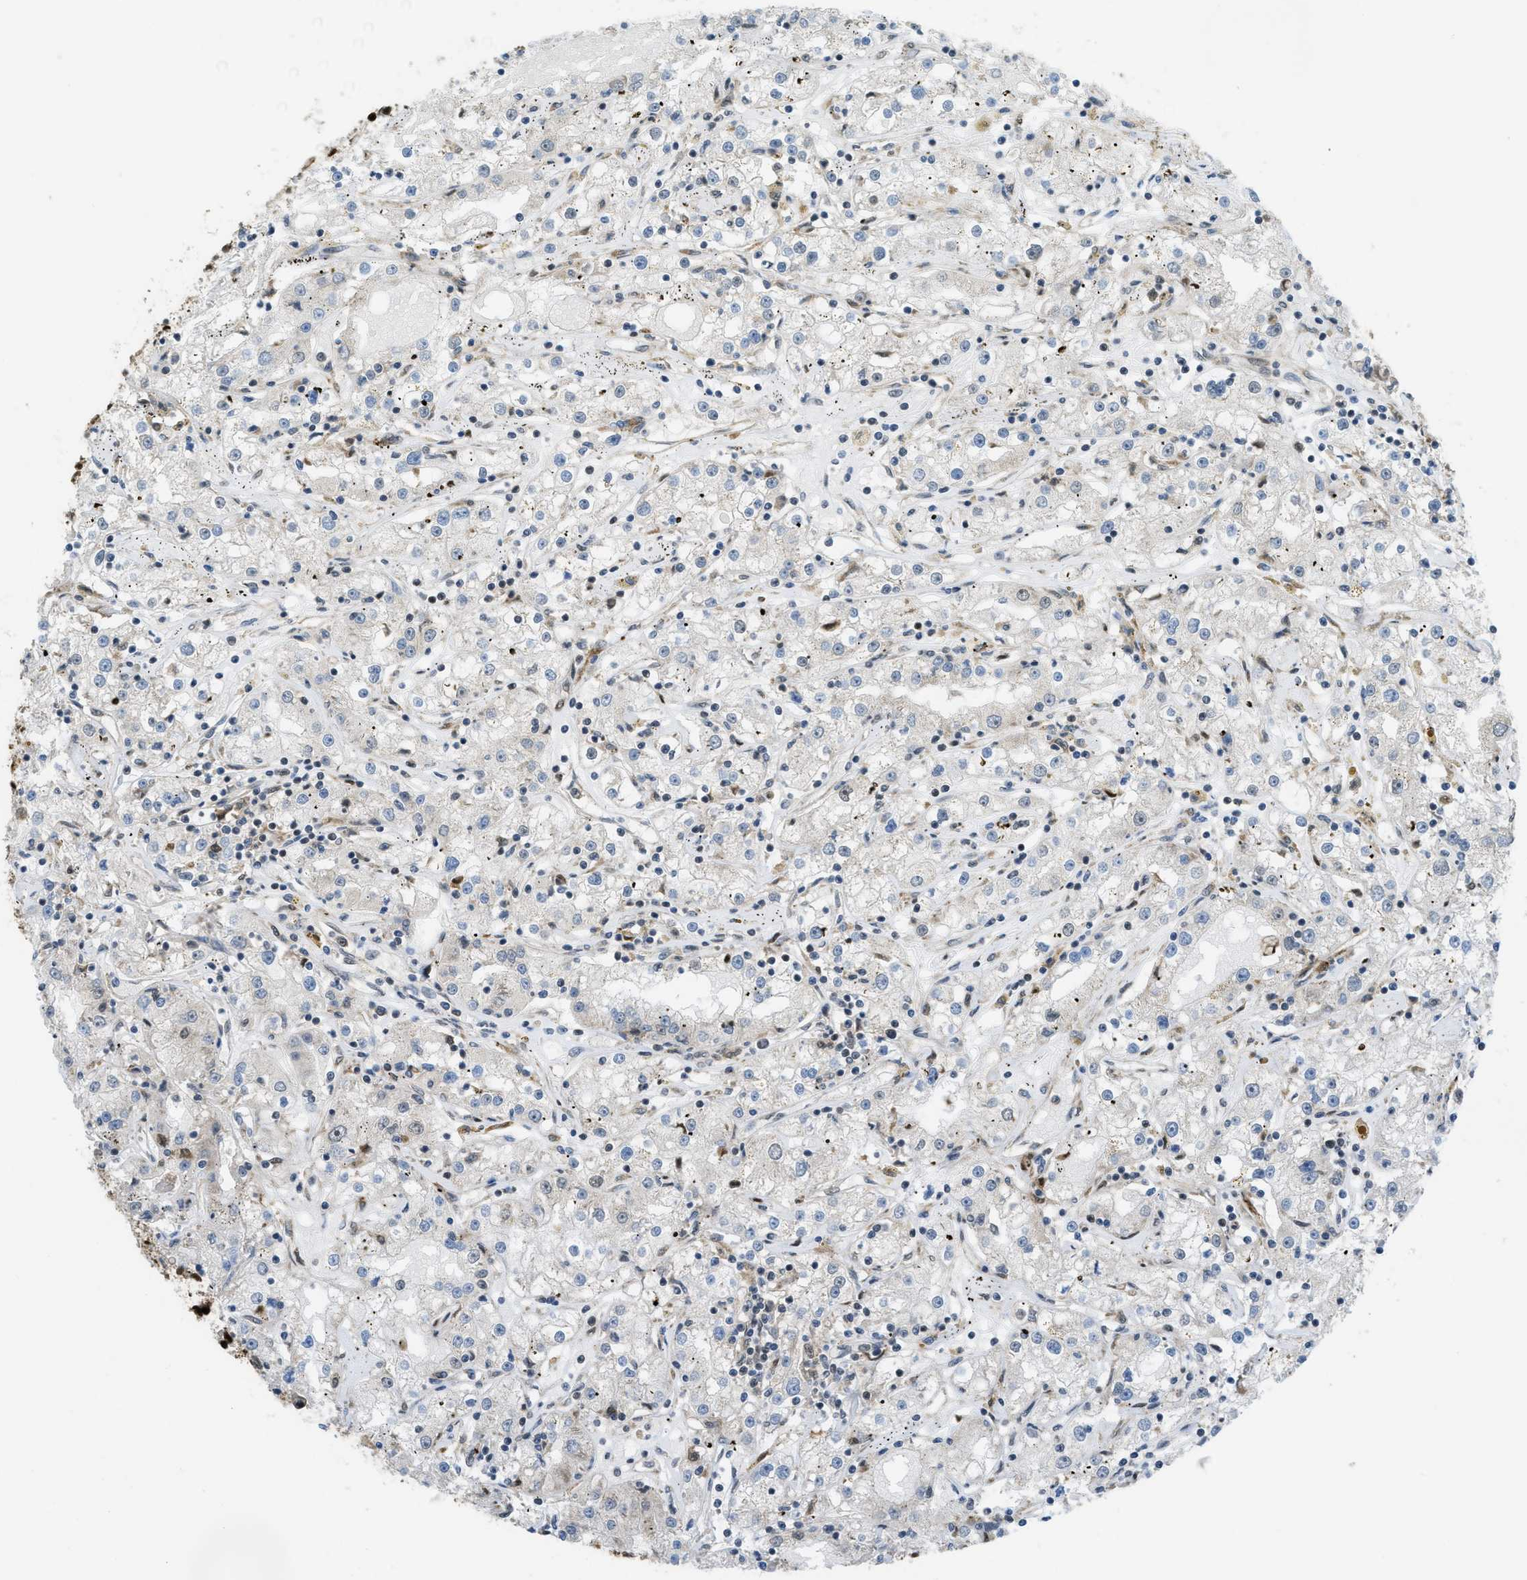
{"staining": {"intensity": "negative", "quantity": "none", "location": "none"}, "tissue": "renal cancer", "cell_type": "Tumor cells", "image_type": "cancer", "snomed": [{"axis": "morphology", "description": "Adenocarcinoma, NOS"}, {"axis": "topography", "description": "Kidney"}], "caption": "Immunohistochemistry photomicrograph of renal adenocarcinoma stained for a protein (brown), which exhibits no staining in tumor cells. The staining is performed using DAB brown chromogen with nuclei counter-stained in using hematoxylin.", "gene": "TNPO1", "patient": {"sex": "male", "age": 56}}